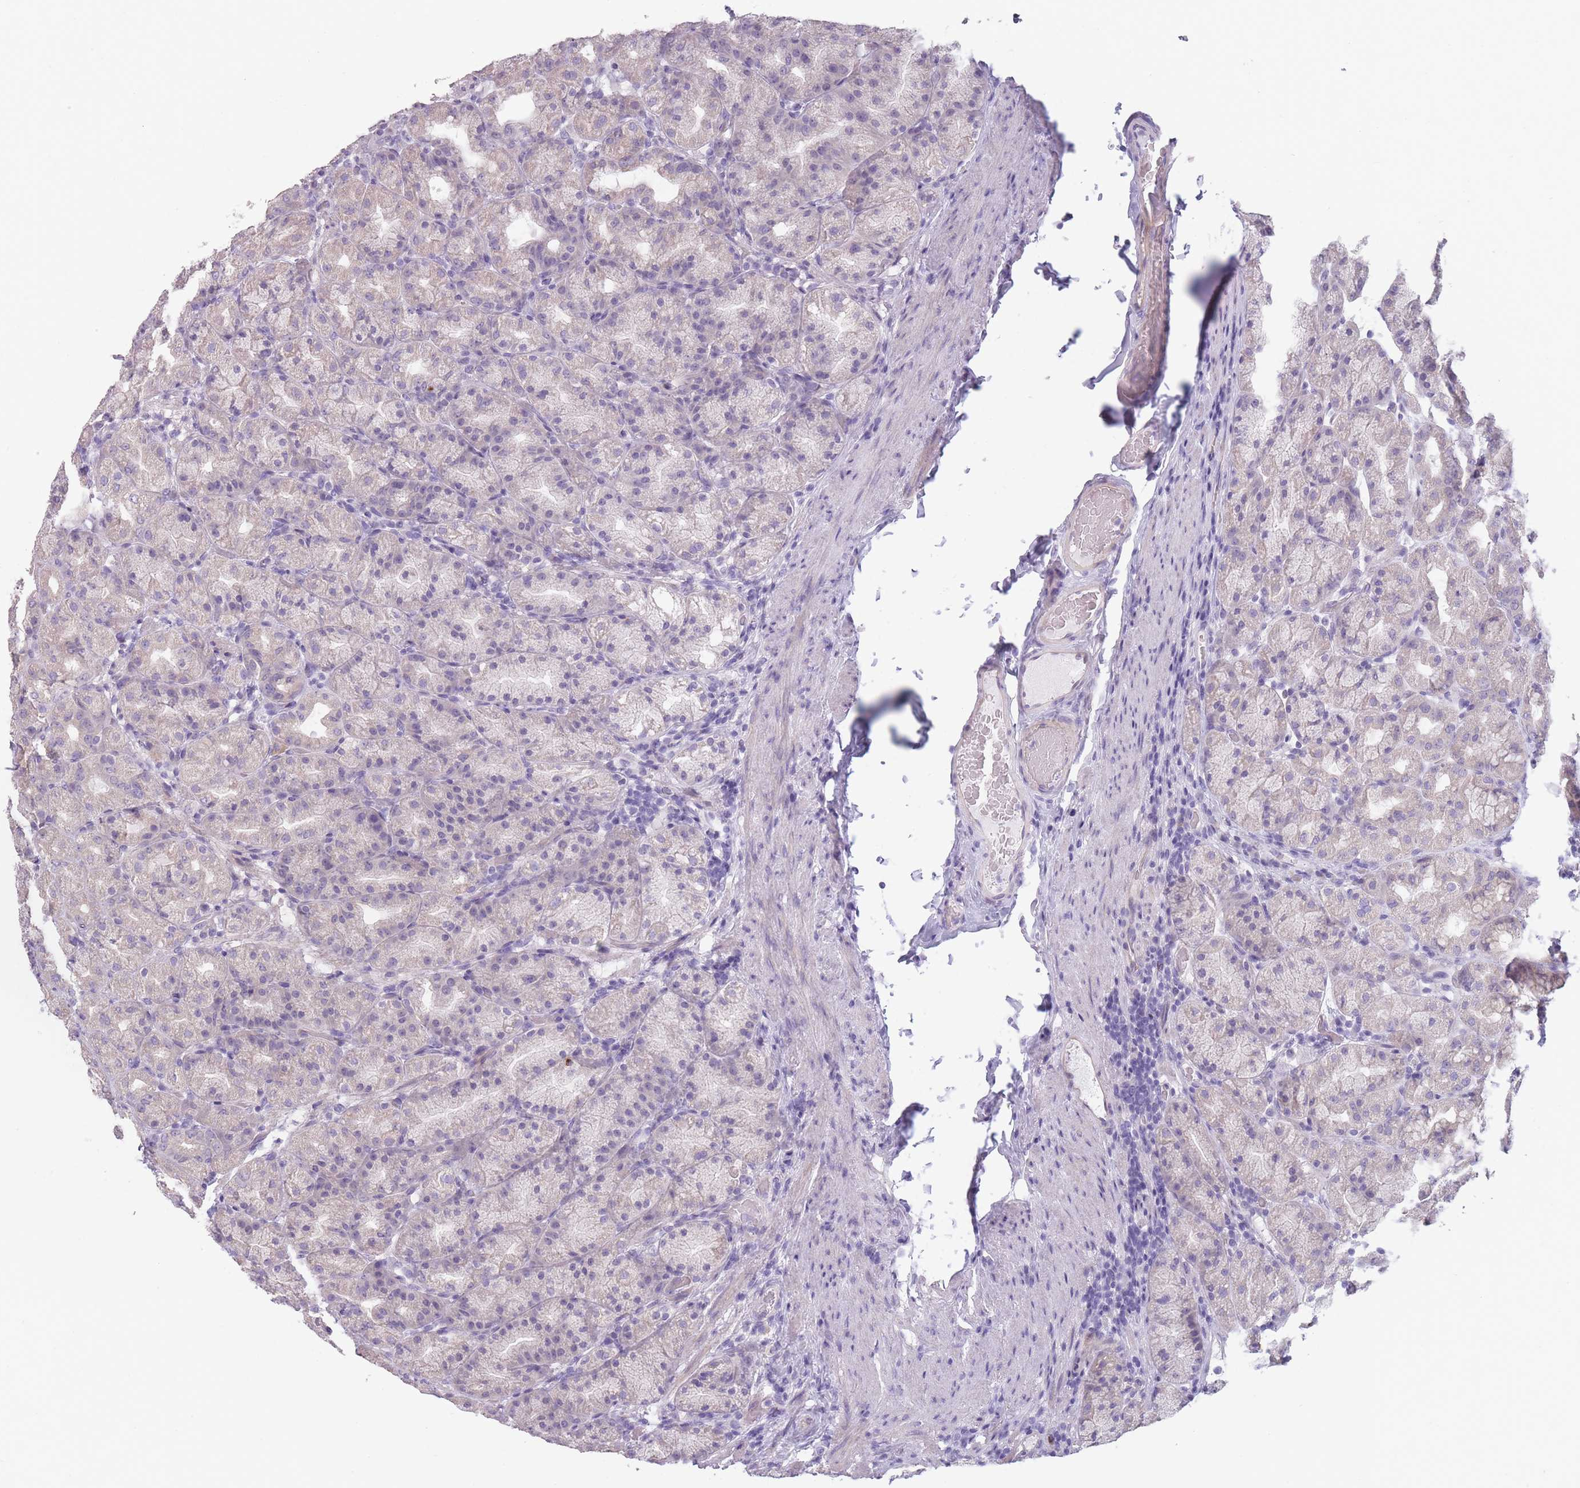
{"staining": {"intensity": "moderate", "quantity": "<25%", "location": "cytoplasmic/membranous"}, "tissue": "stomach", "cell_type": "Glandular cells", "image_type": "normal", "snomed": [{"axis": "morphology", "description": "Normal tissue, NOS"}, {"axis": "topography", "description": "Stomach, upper"}, {"axis": "topography", "description": "Stomach"}], "caption": "Approximately <25% of glandular cells in normal stomach demonstrate moderate cytoplasmic/membranous protein expression as visualized by brown immunohistochemical staining.", "gene": "TMEM236", "patient": {"sex": "male", "age": 68}}